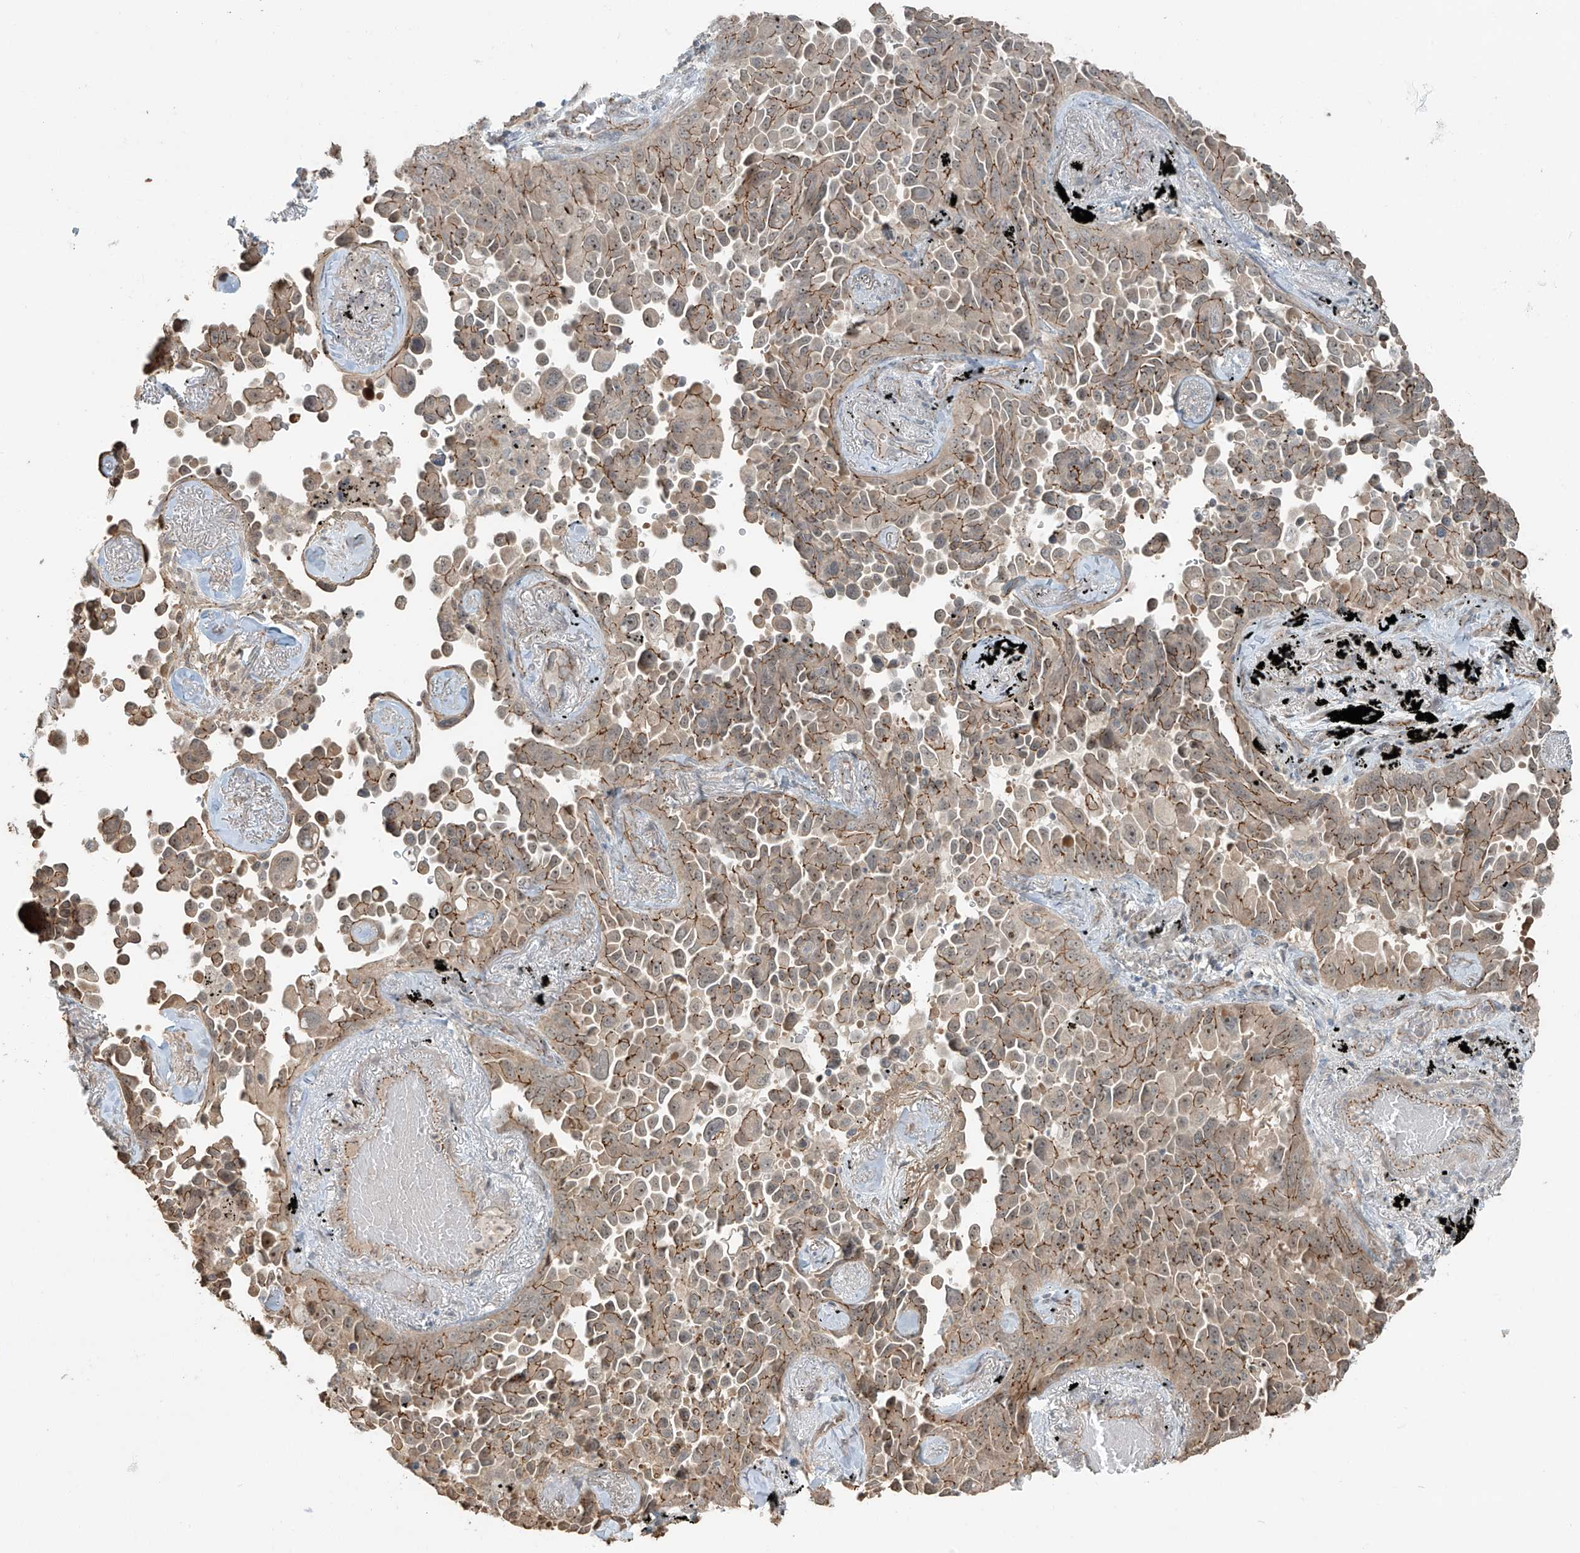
{"staining": {"intensity": "moderate", "quantity": ">75%", "location": "cytoplasmic/membranous"}, "tissue": "lung cancer", "cell_type": "Tumor cells", "image_type": "cancer", "snomed": [{"axis": "morphology", "description": "Adenocarcinoma, NOS"}, {"axis": "topography", "description": "Lung"}], "caption": "Lung cancer stained with immunohistochemistry (IHC) exhibits moderate cytoplasmic/membranous expression in about >75% of tumor cells.", "gene": "ZNF16", "patient": {"sex": "female", "age": 67}}